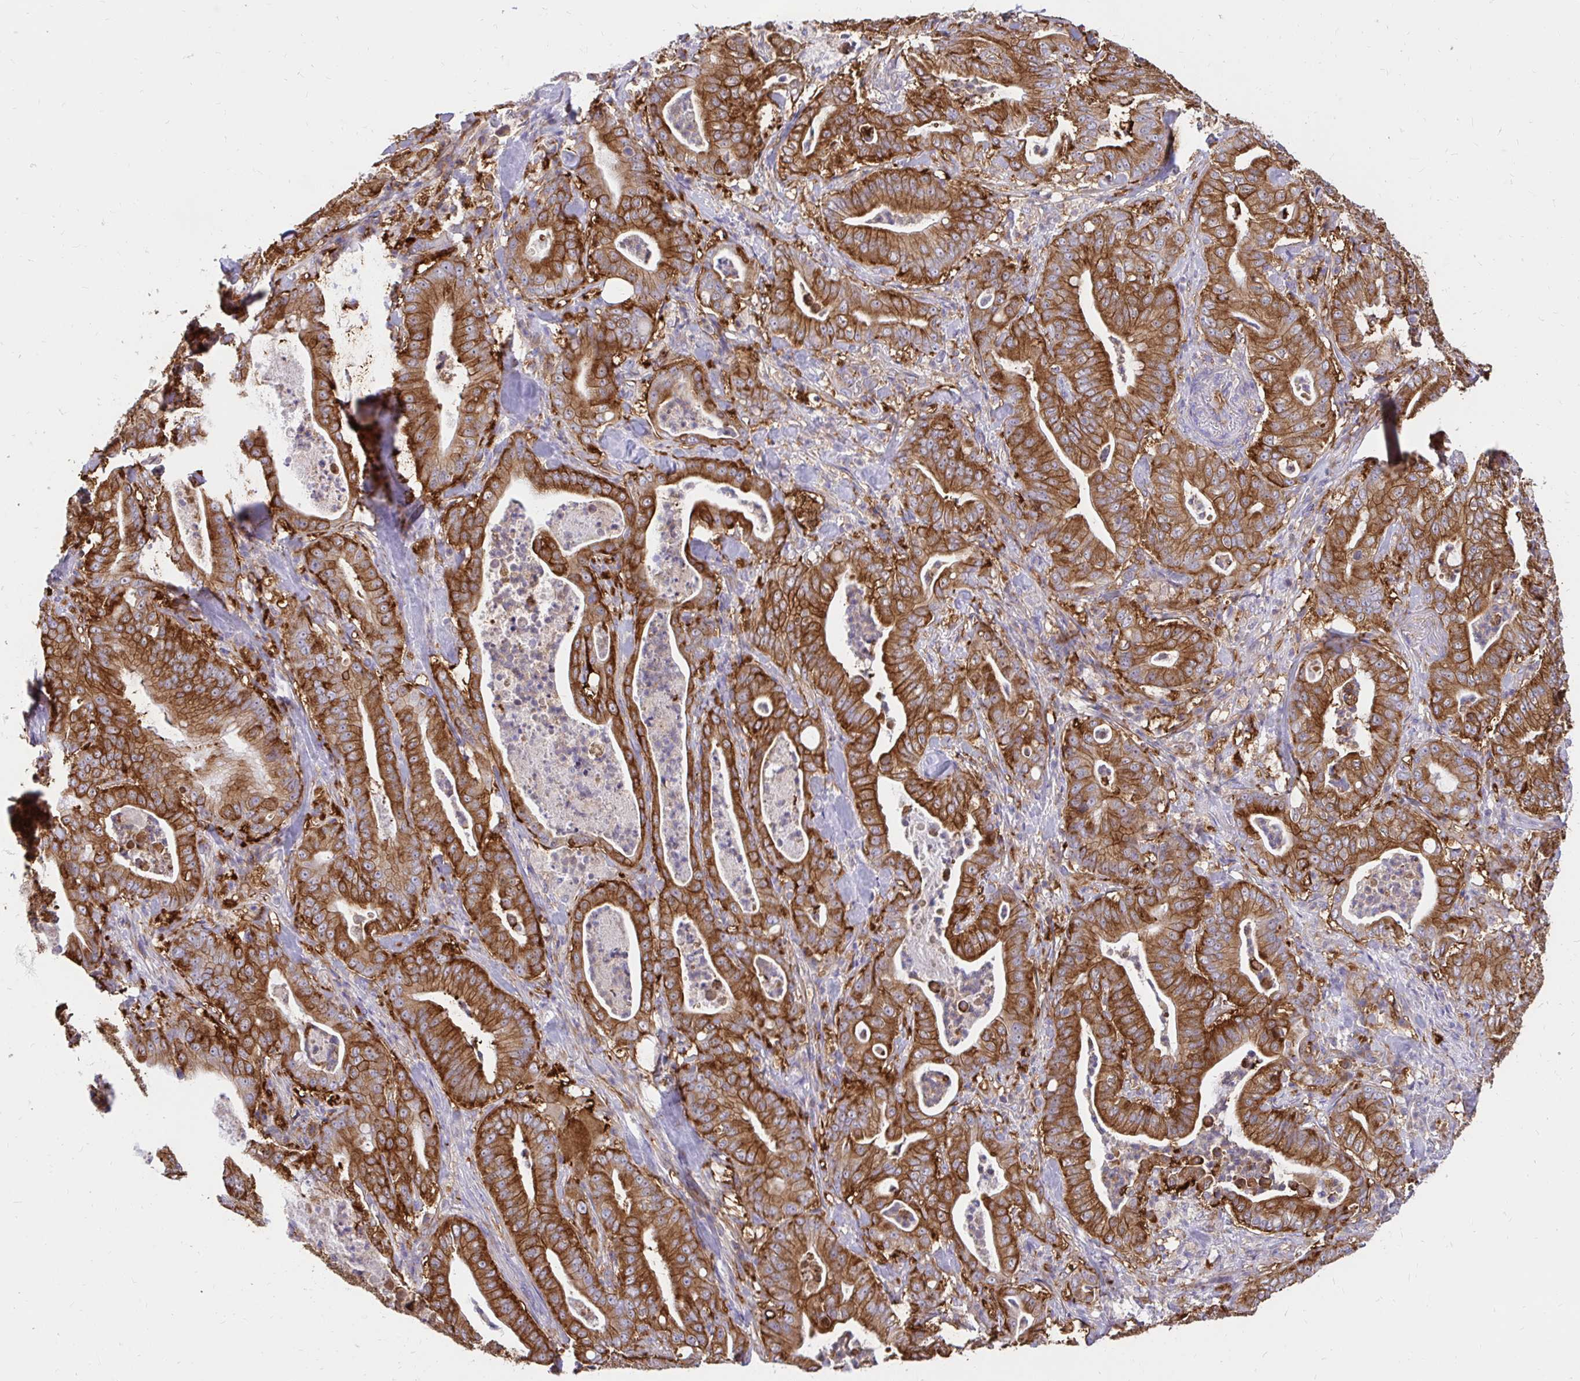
{"staining": {"intensity": "strong", "quantity": ">75%", "location": "cytoplasmic/membranous"}, "tissue": "pancreatic cancer", "cell_type": "Tumor cells", "image_type": "cancer", "snomed": [{"axis": "morphology", "description": "Adenocarcinoma, NOS"}, {"axis": "topography", "description": "Pancreas"}], "caption": "Pancreatic cancer (adenocarcinoma) was stained to show a protein in brown. There is high levels of strong cytoplasmic/membranous expression in about >75% of tumor cells.", "gene": "ABCB10", "patient": {"sex": "male", "age": 71}}